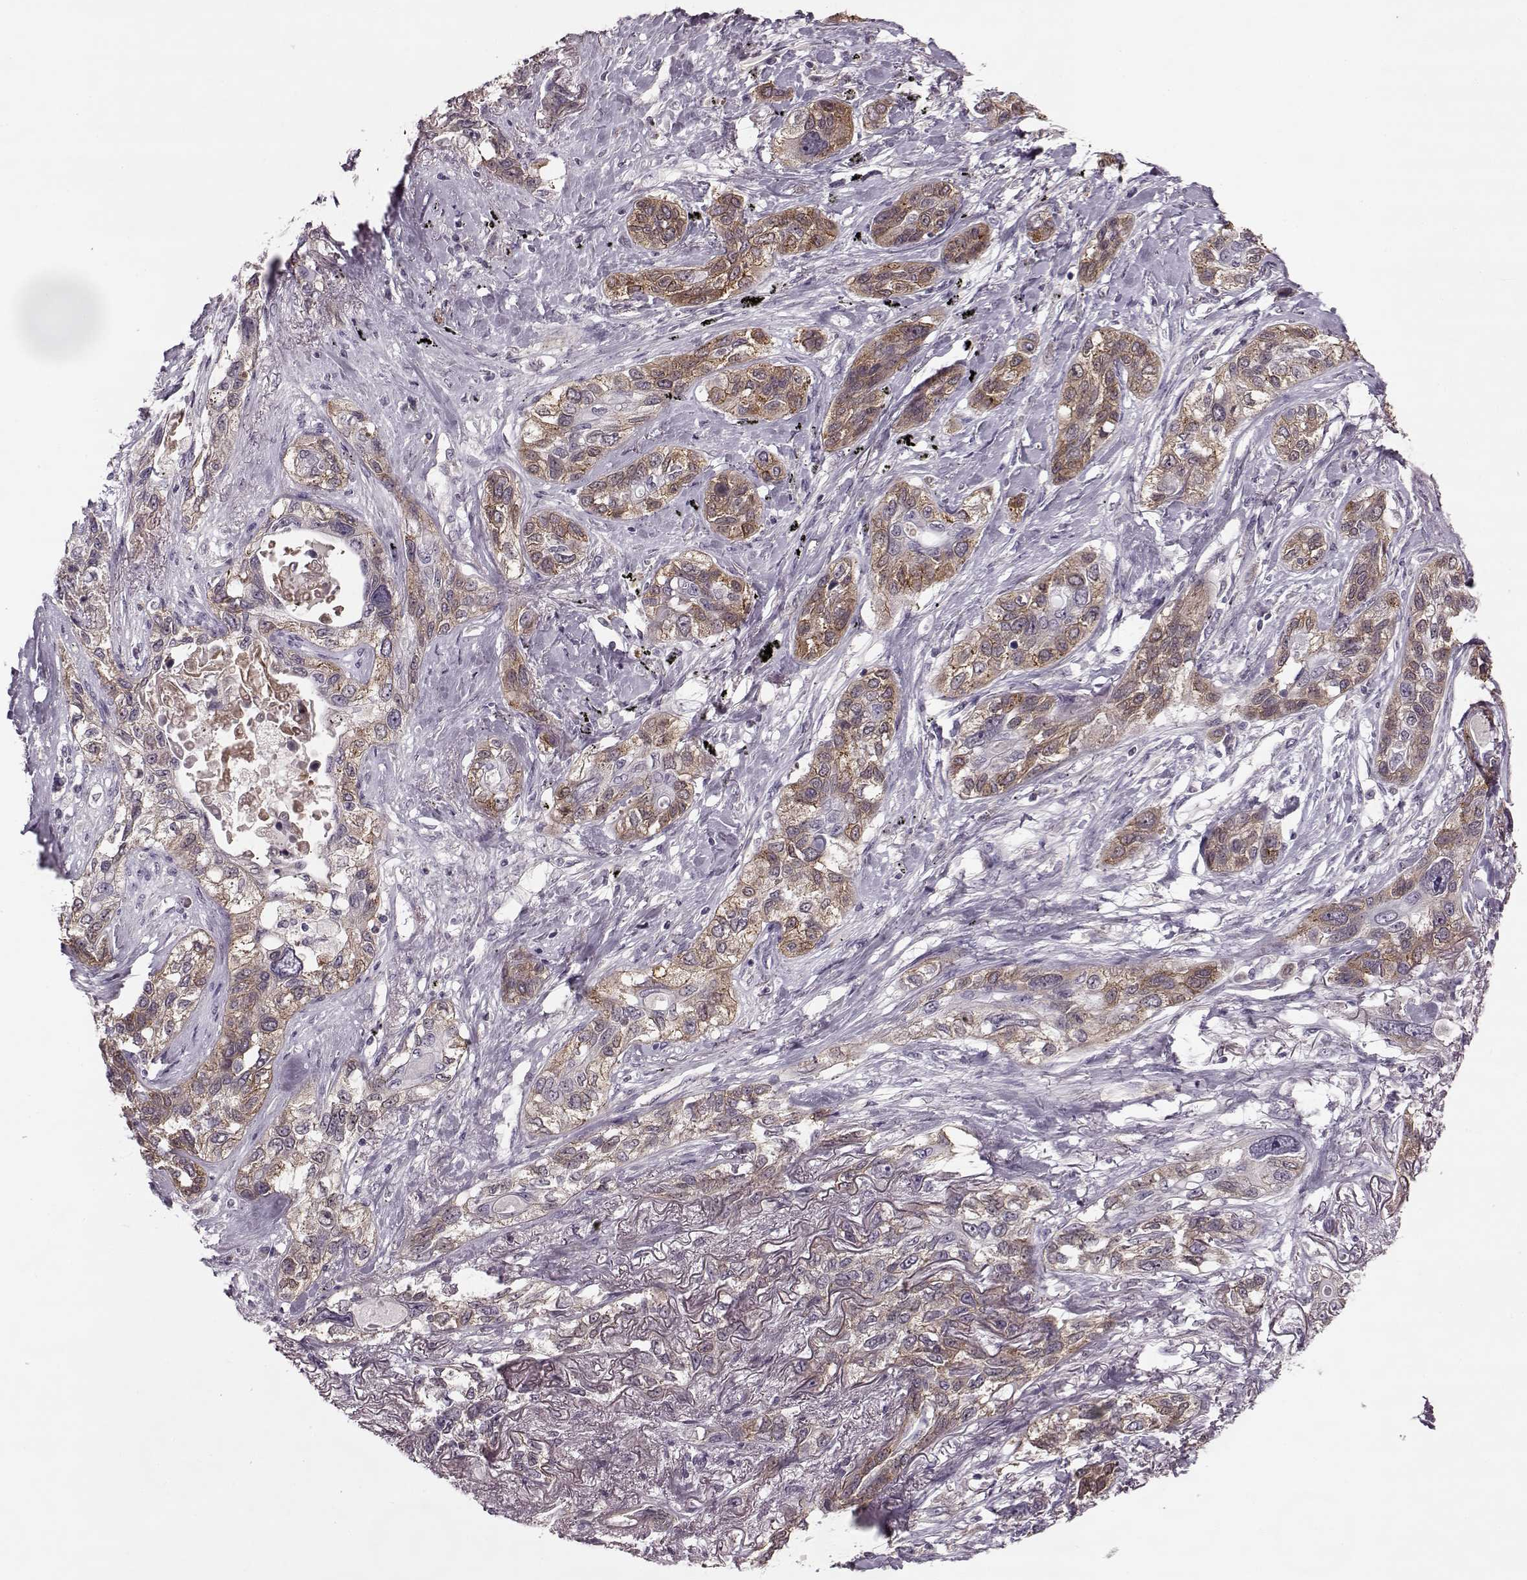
{"staining": {"intensity": "moderate", "quantity": ">75%", "location": "cytoplasmic/membranous"}, "tissue": "lung cancer", "cell_type": "Tumor cells", "image_type": "cancer", "snomed": [{"axis": "morphology", "description": "Squamous cell carcinoma, NOS"}, {"axis": "topography", "description": "Lung"}], "caption": "This is an image of immunohistochemistry staining of squamous cell carcinoma (lung), which shows moderate staining in the cytoplasmic/membranous of tumor cells.", "gene": "ACOT11", "patient": {"sex": "female", "age": 70}}